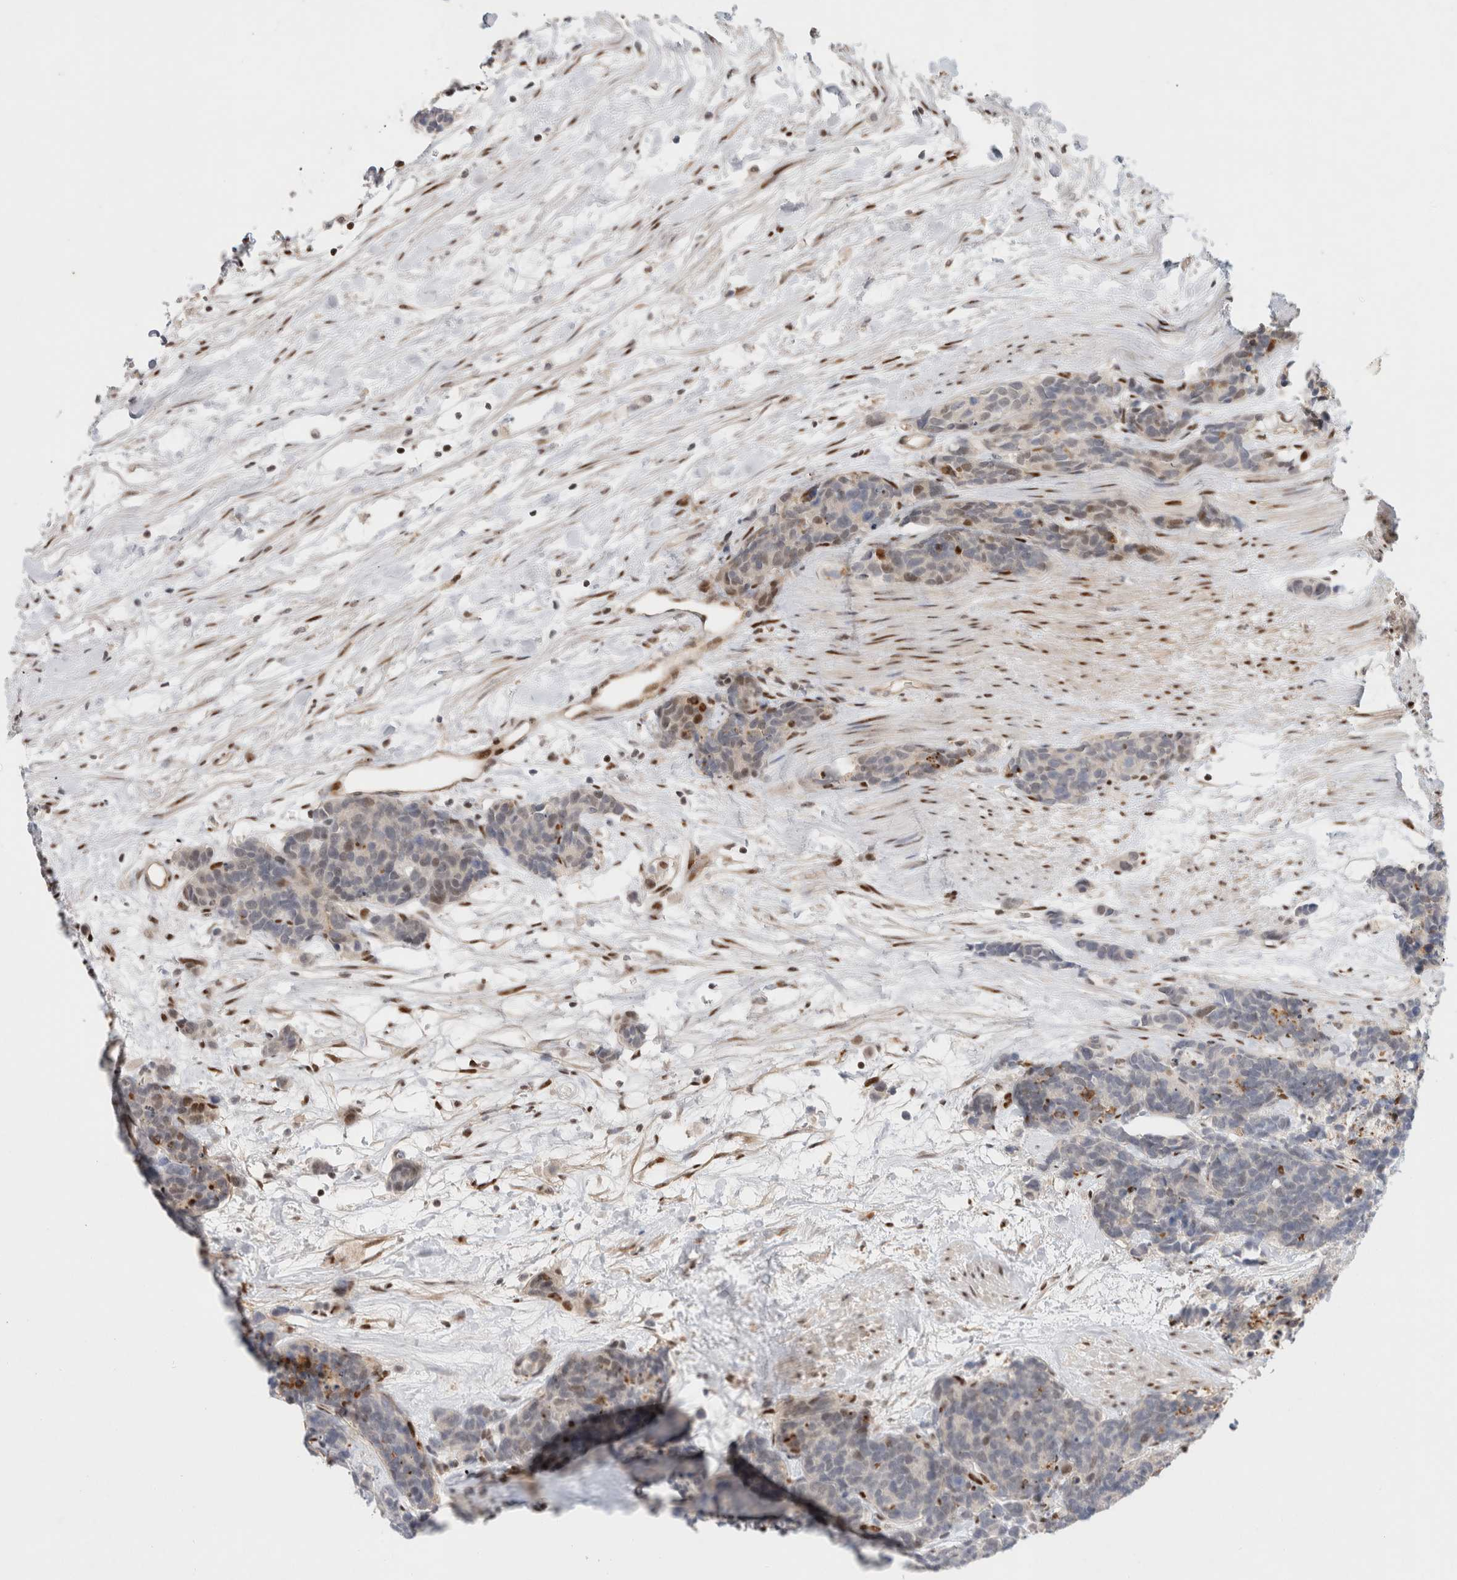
{"staining": {"intensity": "negative", "quantity": "none", "location": "none"}, "tissue": "carcinoid", "cell_type": "Tumor cells", "image_type": "cancer", "snomed": [{"axis": "morphology", "description": "Carcinoma, NOS"}, {"axis": "morphology", "description": "Carcinoid, malignant, NOS"}, {"axis": "topography", "description": "Urinary bladder"}], "caption": "Tumor cells show no significant protein expression in carcinoid (malignant).", "gene": "TCF4", "patient": {"sex": "male", "age": 57}}